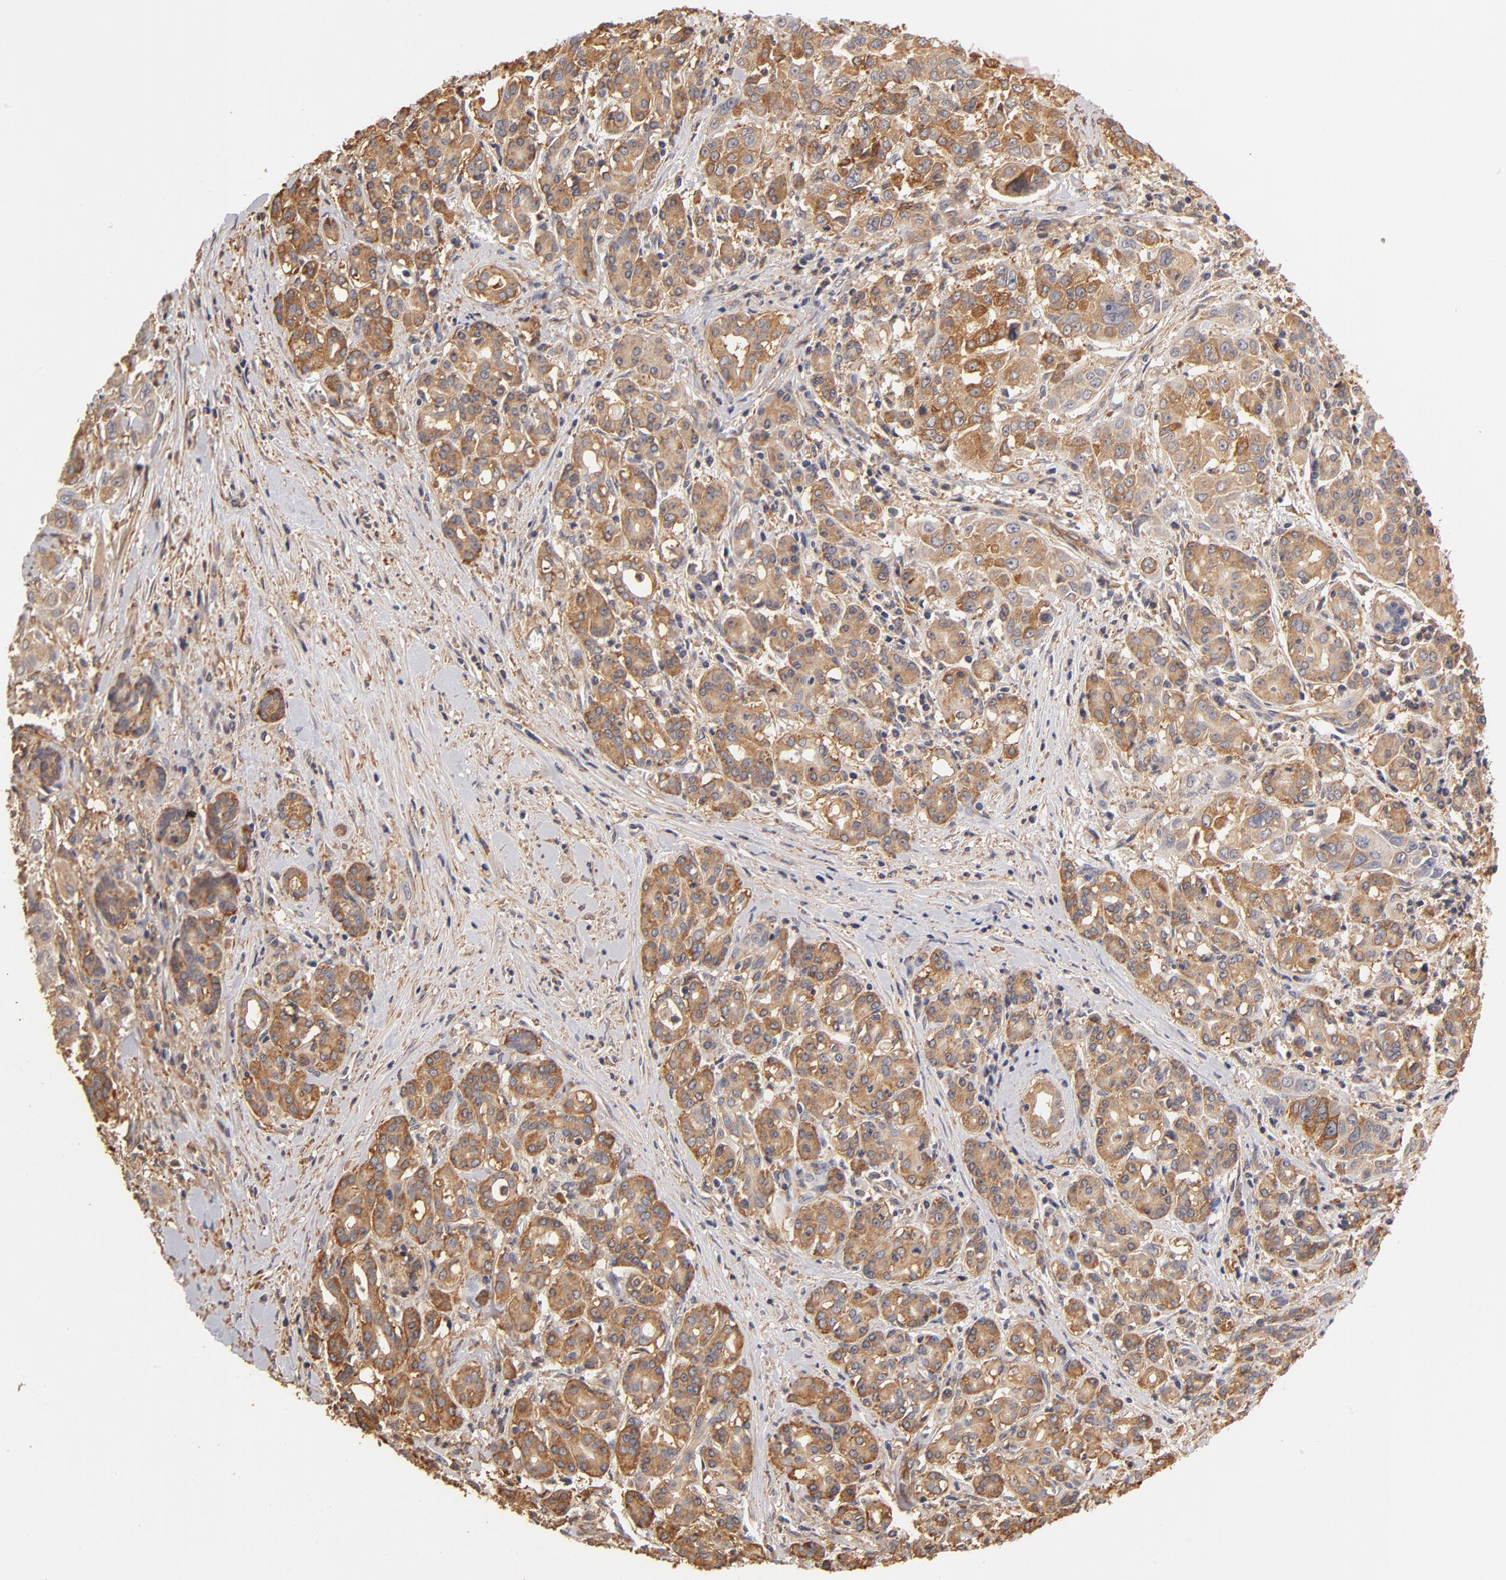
{"staining": {"intensity": "moderate", "quantity": "25%-75%", "location": "cytoplasmic/membranous"}, "tissue": "pancreatic cancer", "cell_type": "Tumor cells", "image_type": "cancer", "snomed": [{"axis": "morphology", "description": "Adenocarcinoma, NOS"}, {"axis": "topography", "description": "Pancreas"}], "caption": "Moderate cytoplasmic/membranous protein expression is appreciated in about 25%-75% of tumor cells in pancreatic cancer.", "gene": "FCMR", "patient": {"sex": "female", "age": 52}}